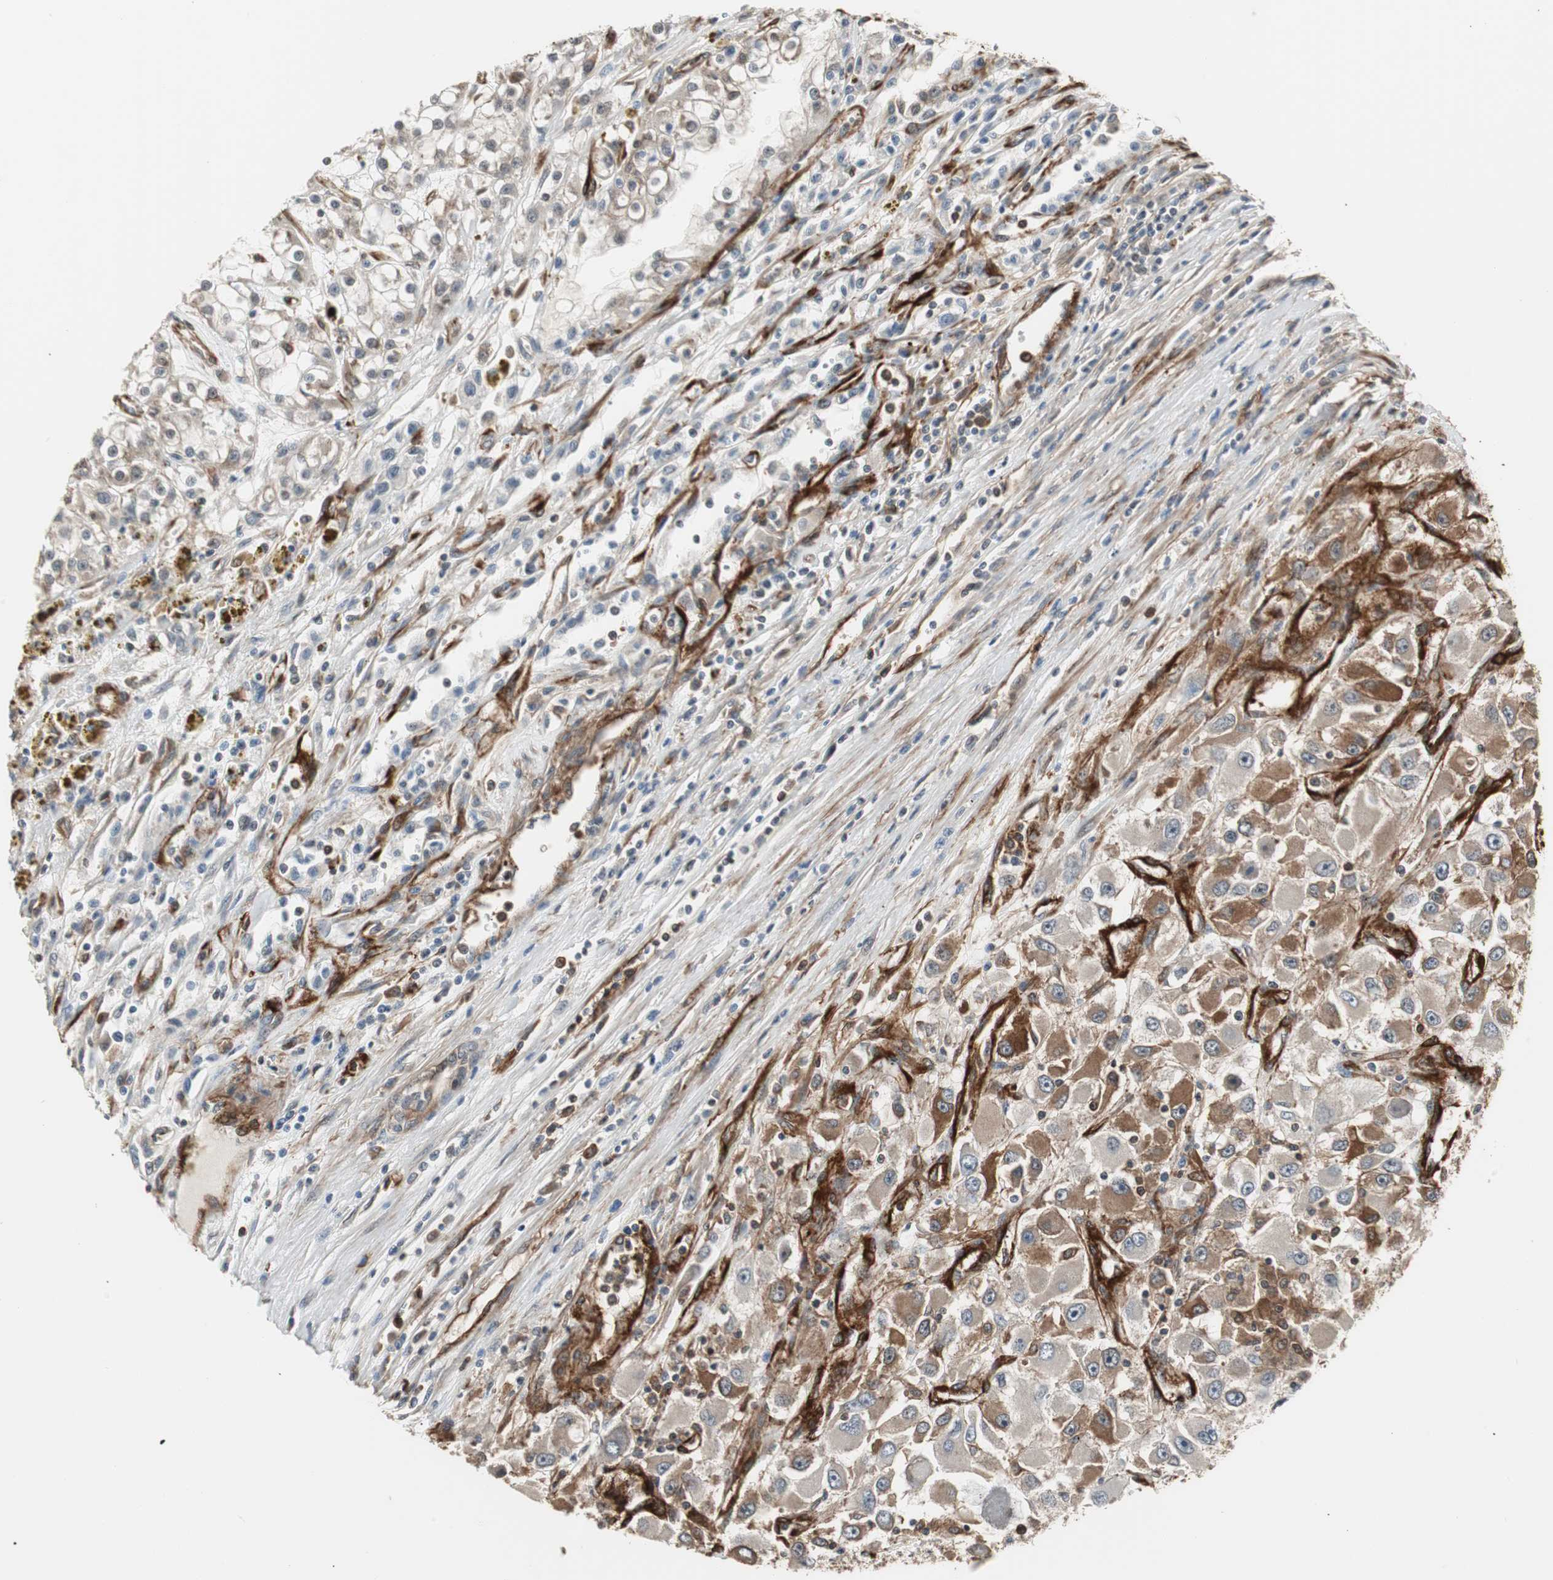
{"staining": {"intensity": "moderate", "quantity": "25%-75%", "location": "cytoplasmic/membranous"}, "tissue": "renal cancer", "cell_type": "Tumor cells", "image_type": "cancer", "snomed": [{"axis": "morphology", "description": "Adenocarcinoma, NOS"}, {"axis": "topography", "description": "Kidney"}], "caption": "A brown stain highlights moderate cytoplasmic/membranous staining of a protein in human renal cancer tumor cells.", "gene": "PTPN11", "patient": {"sex": "female", "age": 52}}